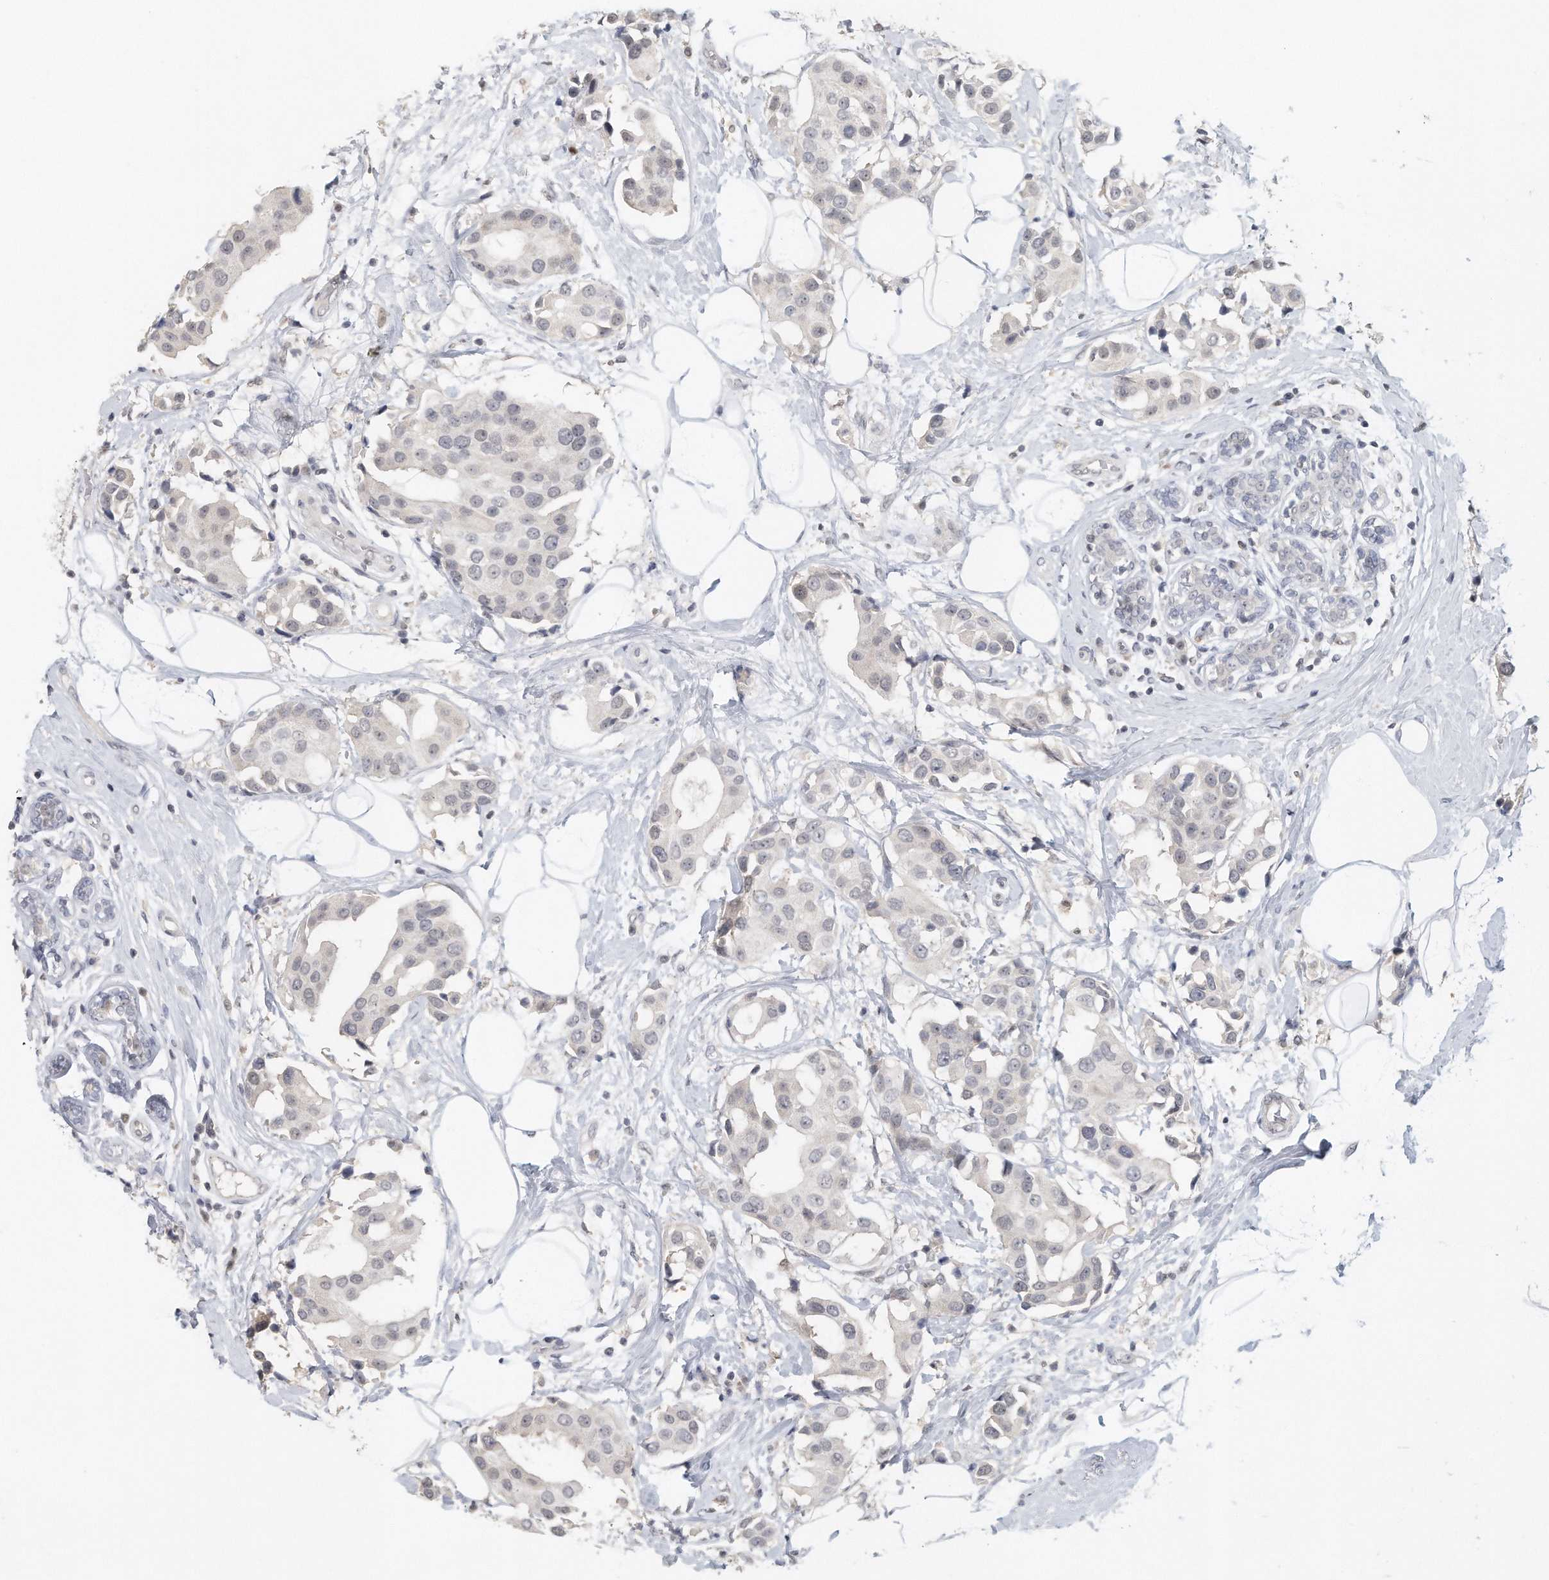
{"staining": {"intensity": "negative", "quantity": "none", "location": "none"}, "tissue": "breast cancer", "cell_type": "Tumor cells", "image_type": "cancer", "snomed": [{"axis": "morphology", "description": "Normal tissue, NOS"}, {"axis": "morphology", "description": "Duct carcinoma"}, {"axis": "topography", "description": "Breast"}], "caption": "This is an immunohistochemistry (IHC) image of human intraductal carcinoma (breast). There is no staining in tumor cells.", "gene": "DDX43", "patient": {"sex": "female", "age": 39}}